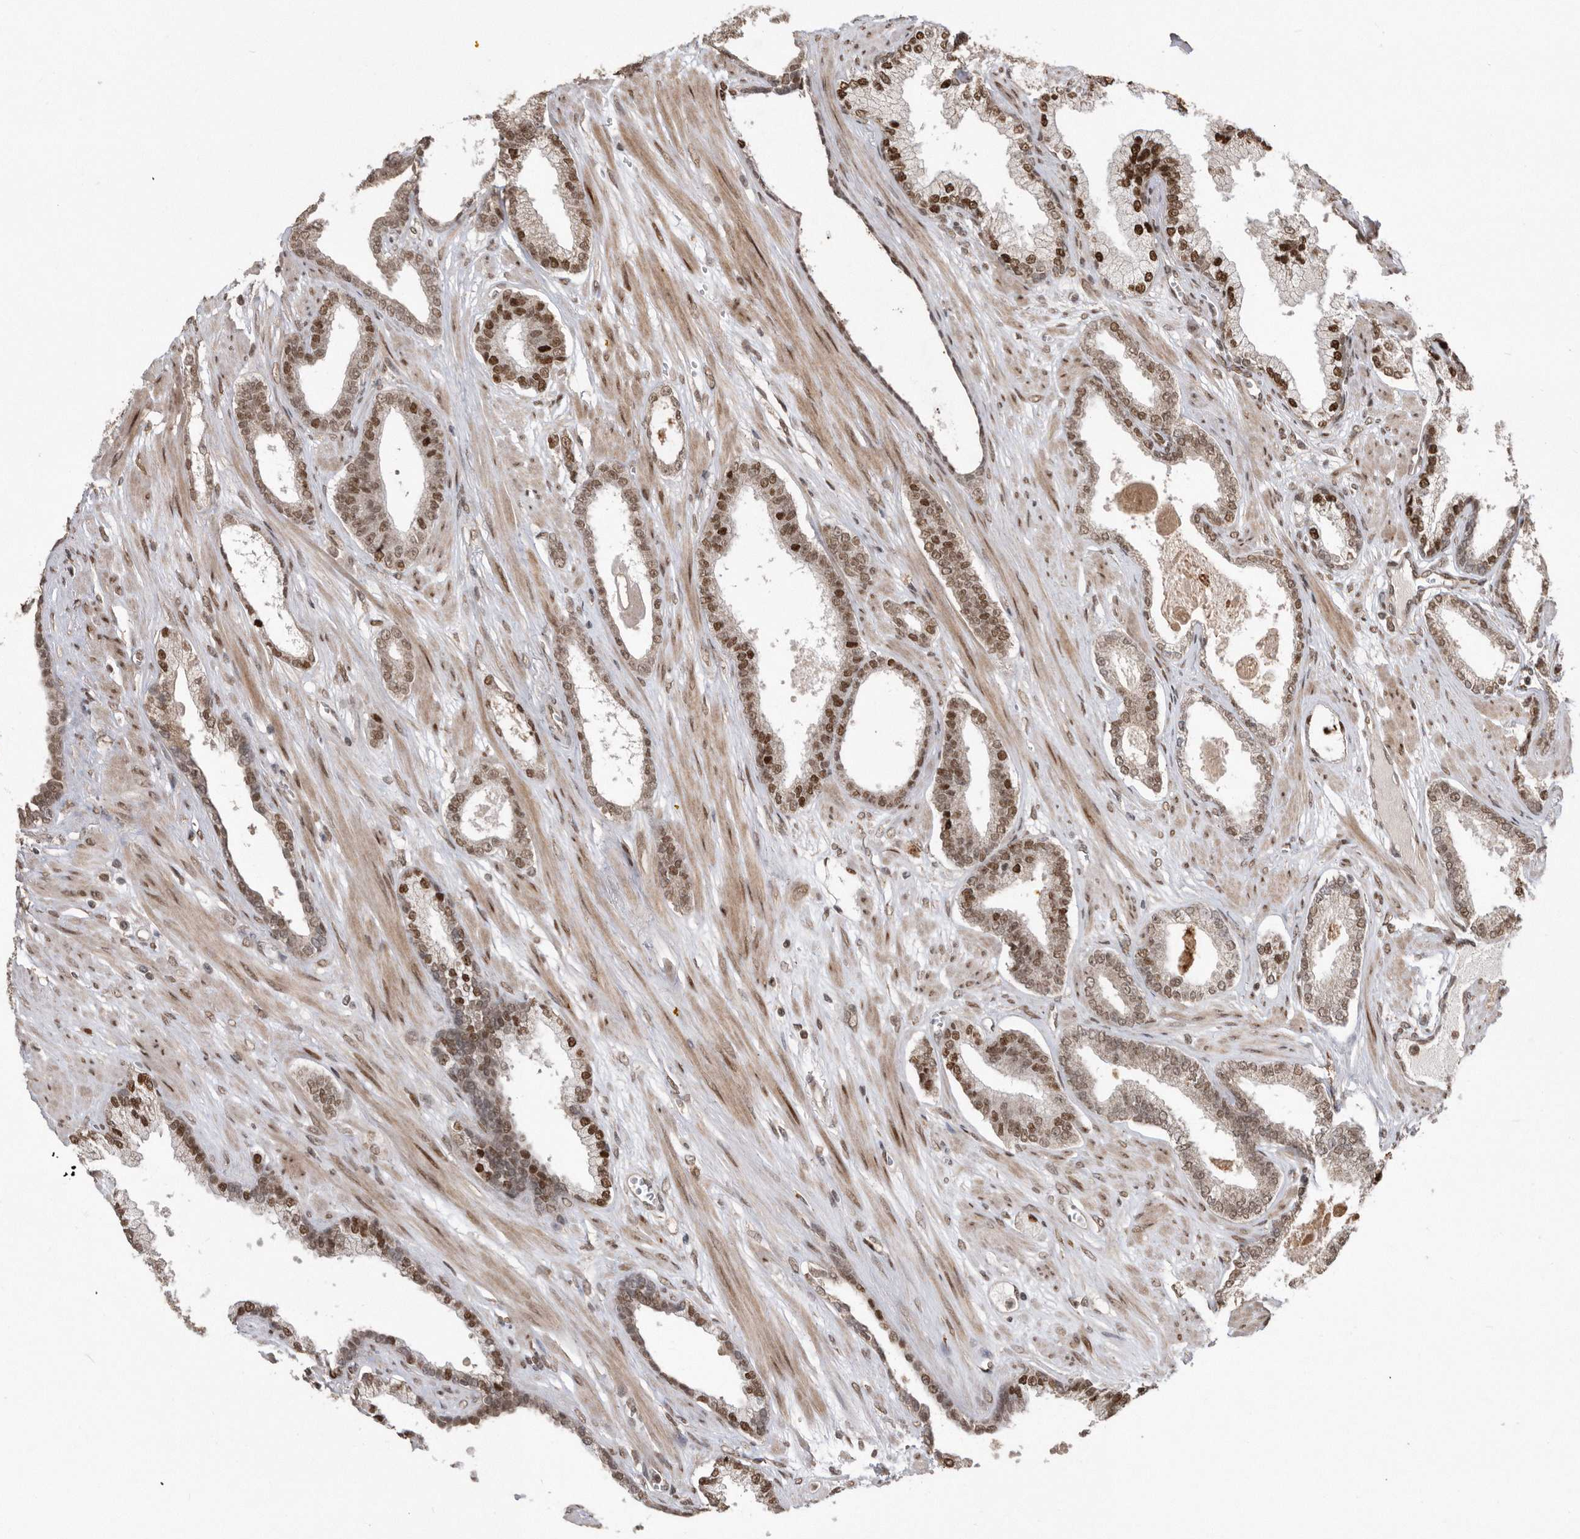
{"staining": {"intensity": "moderate", "quantity": ">75%", "location": "nuclear"}, "tissue": "prostate cancer", "cell_type": "Tumor cells", "image_type": "cancer", "snomed": [{"axis": "morphology", "description": "Adenocarcinoma, Low grade"}, {"axis": "topography", "description": "Prostate"}], "caption": "A histopathology image of human prostate adenocarcinoma (low-grade) stained for a protein demonstrates moderate nuclear brown staining in tumor cells.", "gene": "TDRD3", "patient": {"sex": "male", "age": 70}}